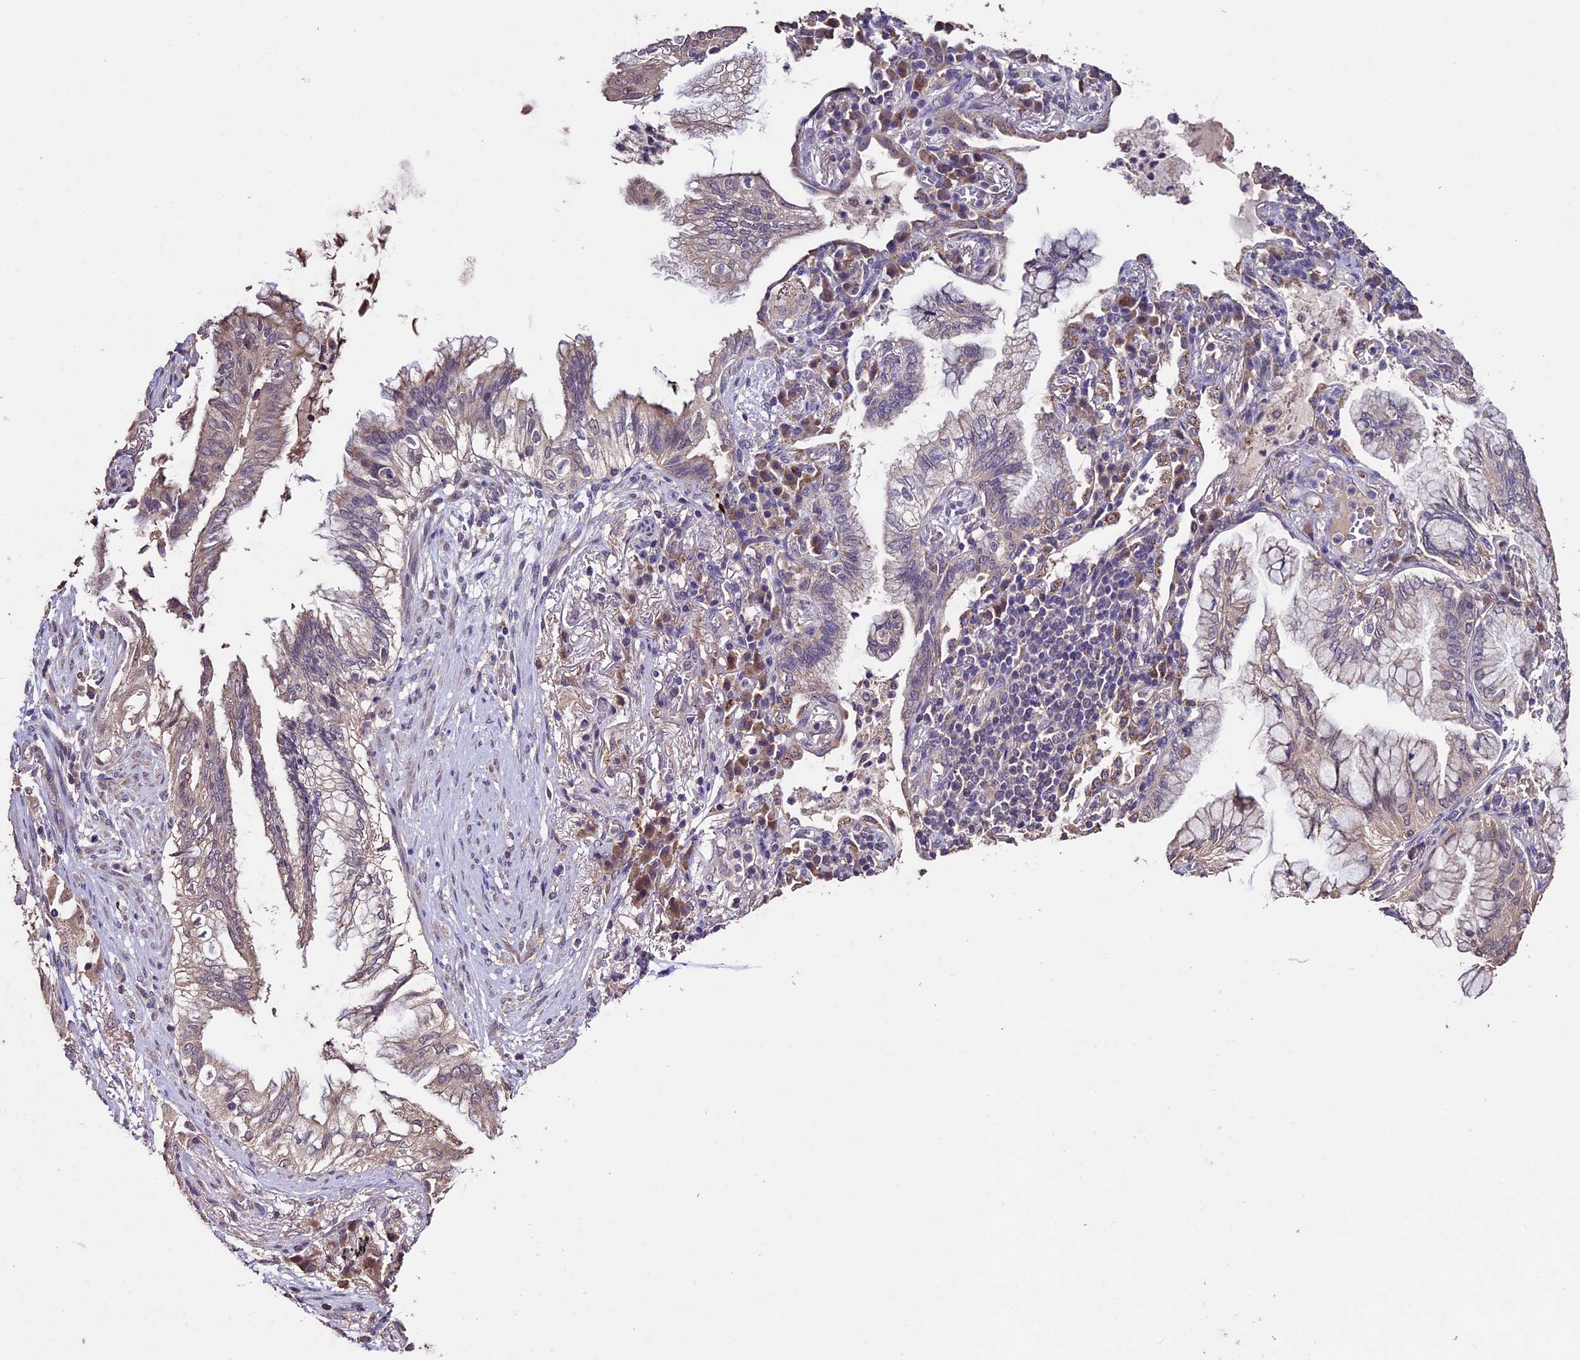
{"staining": {"intensity": "weak", "quantity": "<25%", "location": "cytoplasmic/membranous"}, "tissue": "lung cancer", "cell_type": "Tumor cells", "image_type": "cancer", "snomed": [{"axis": "morphology", "description": "Adenocarcinoma, NOS"}, {"axis": "topography", "description": "Lung"}], "caption": "An immunohistochemistry (IHC) micrograph of lung cancer (adenocarcinoma) is shown. There is no staining in tumor cells of lung cancer (adenocarcinoma).", "gene": "DIS3L", "patient": {"sex": "female", "age": 70}}